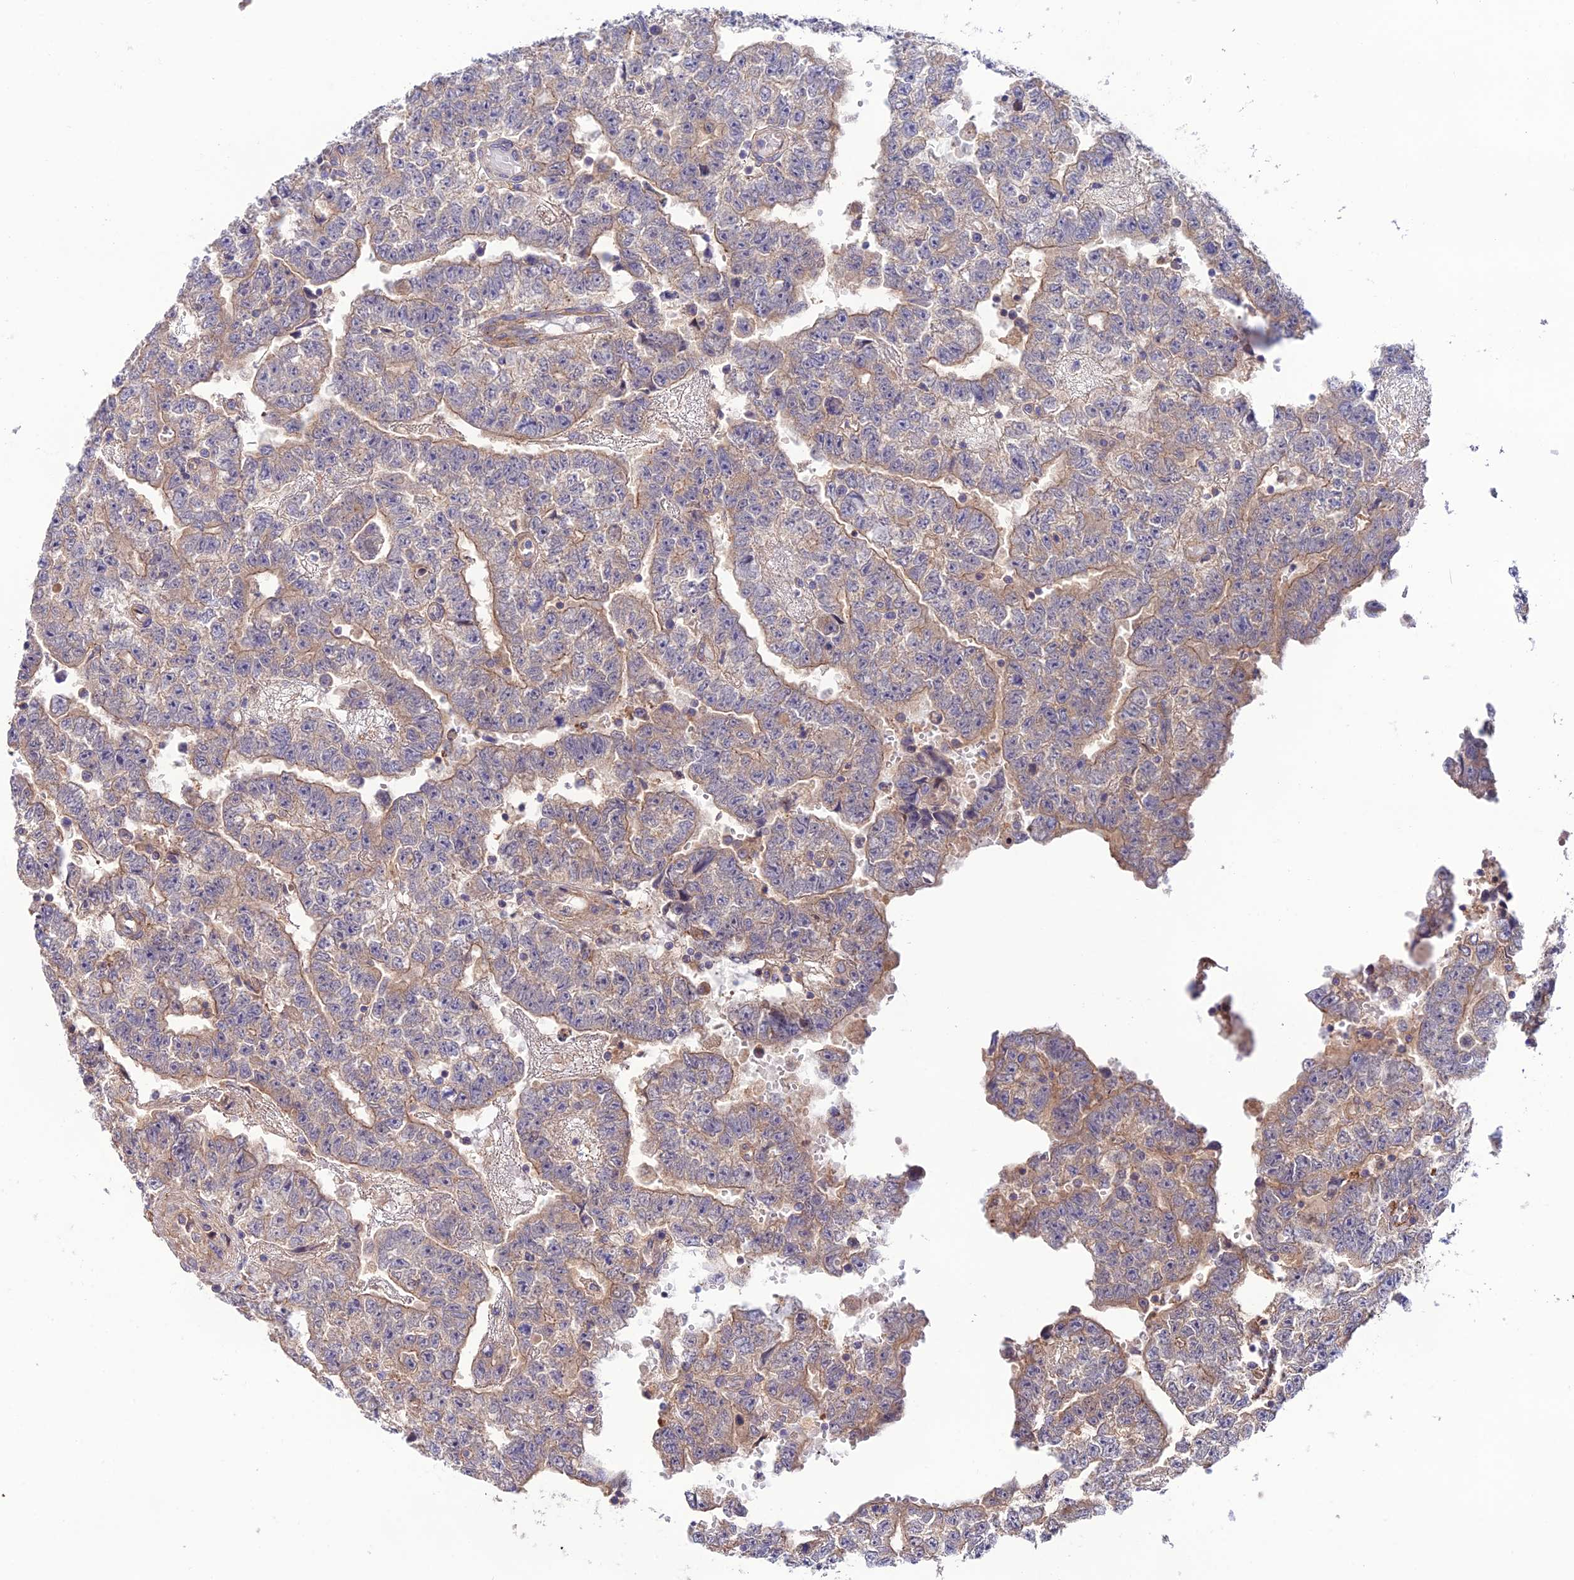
{"staining": {"intensity": "weak", "quantity": "25%-75%", "location": "cytoplasmic/membranous"}, "tissue": "testis cancer", "cell_type": "Tumor cells", "image_type": "cancer", "snomed": [{"axis": "morphology", "description": "Carcinoma, Embryonal, NOS"}, {"axis": "topography", "description": "Testis"}], "caption": "Brown immunohistochemical staining in testis cancer demonstrates weak cytoplasmic/membranous staining in approximately 25%-75% of tumor cells.", "gene": "BRME1", "patient": {"sex": "male", "age": 25}}